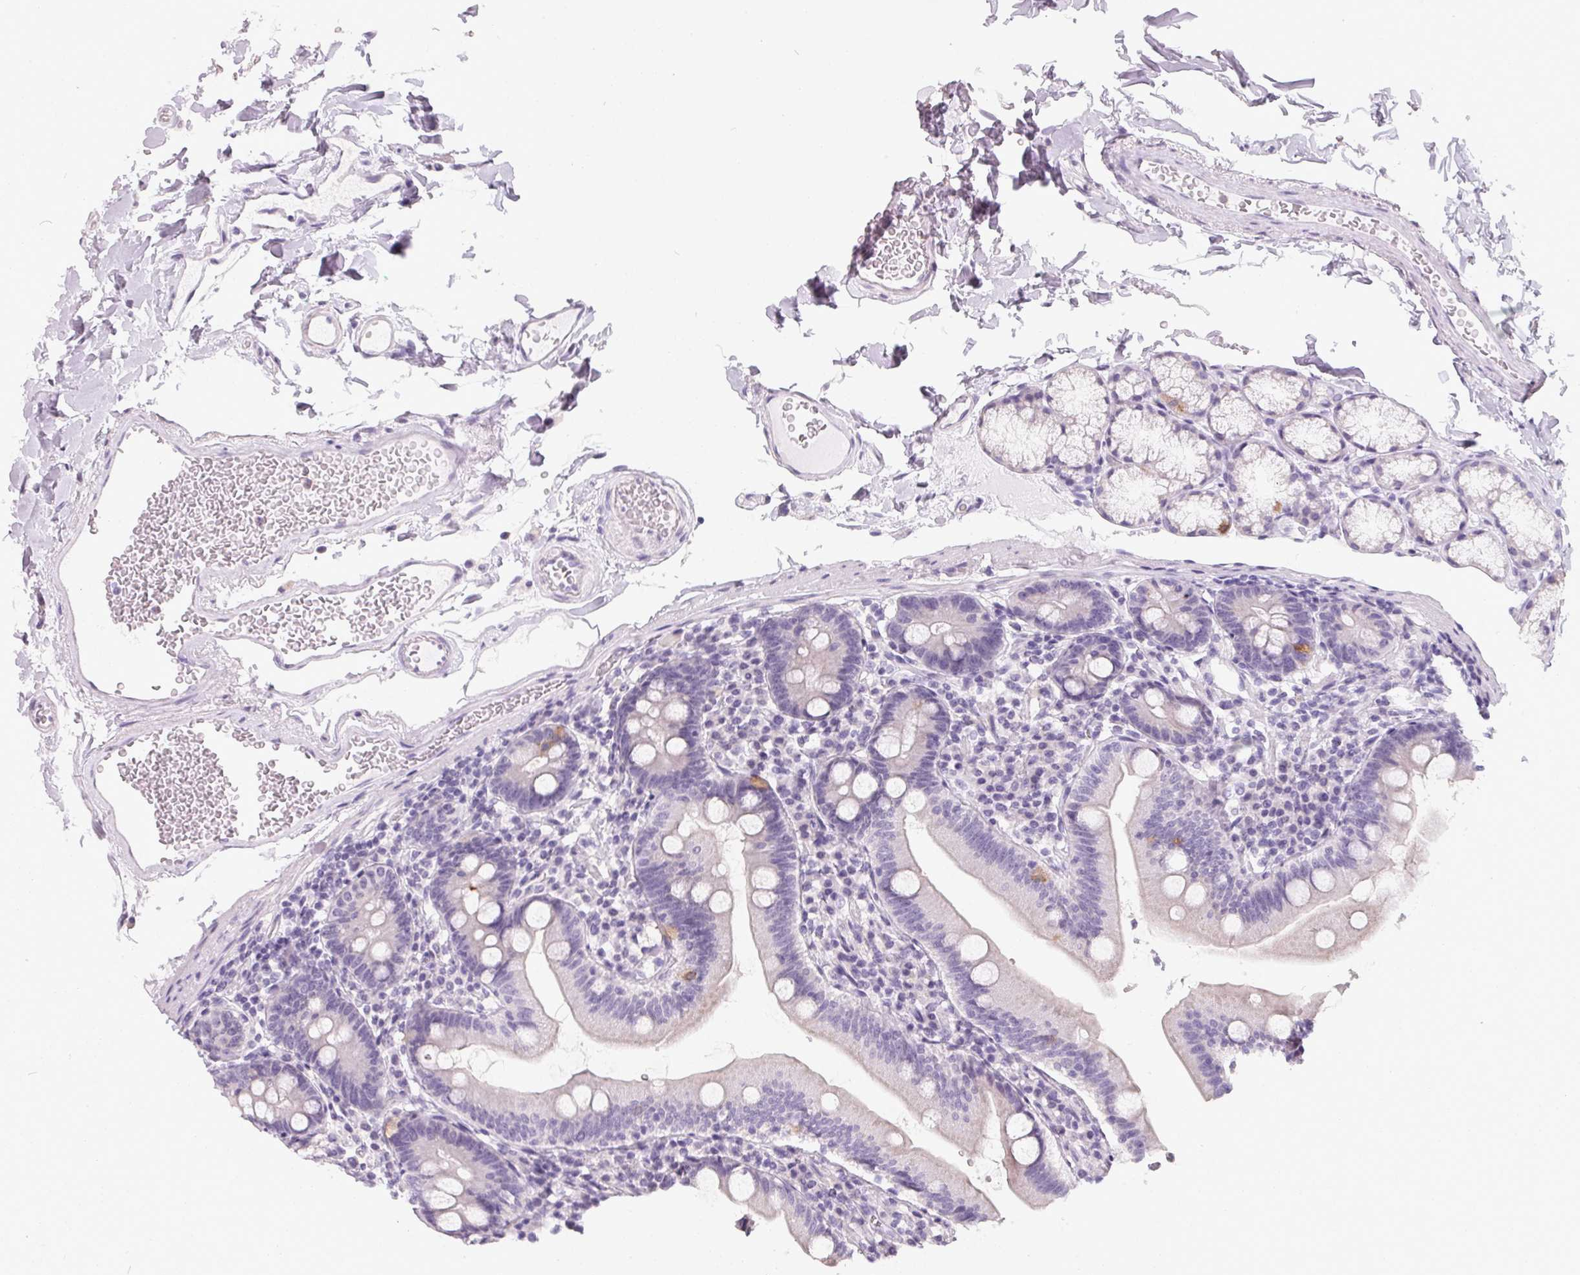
{"staining": {"intensity": "moderate", "quantity": "<25%", "location": "cytoplasmic/membranous"}, "tissue": "duodenum", "cell_type": "Glandular cells", "image_type": "normal", "snomed": [{"axis": "morphology", "description": "Normal tissue, NOS"}, {"axis": "topography", "description": "Duodenum"}], "caption": "A high-resolution photomicrograph shows IHC staining of normal duodenum, which reveals moderate cytoplasmic/membranous staining in approximately <25% of glandular cells.", "gene": "FTCD", "patient": {"sex": "female", "age": 67}}